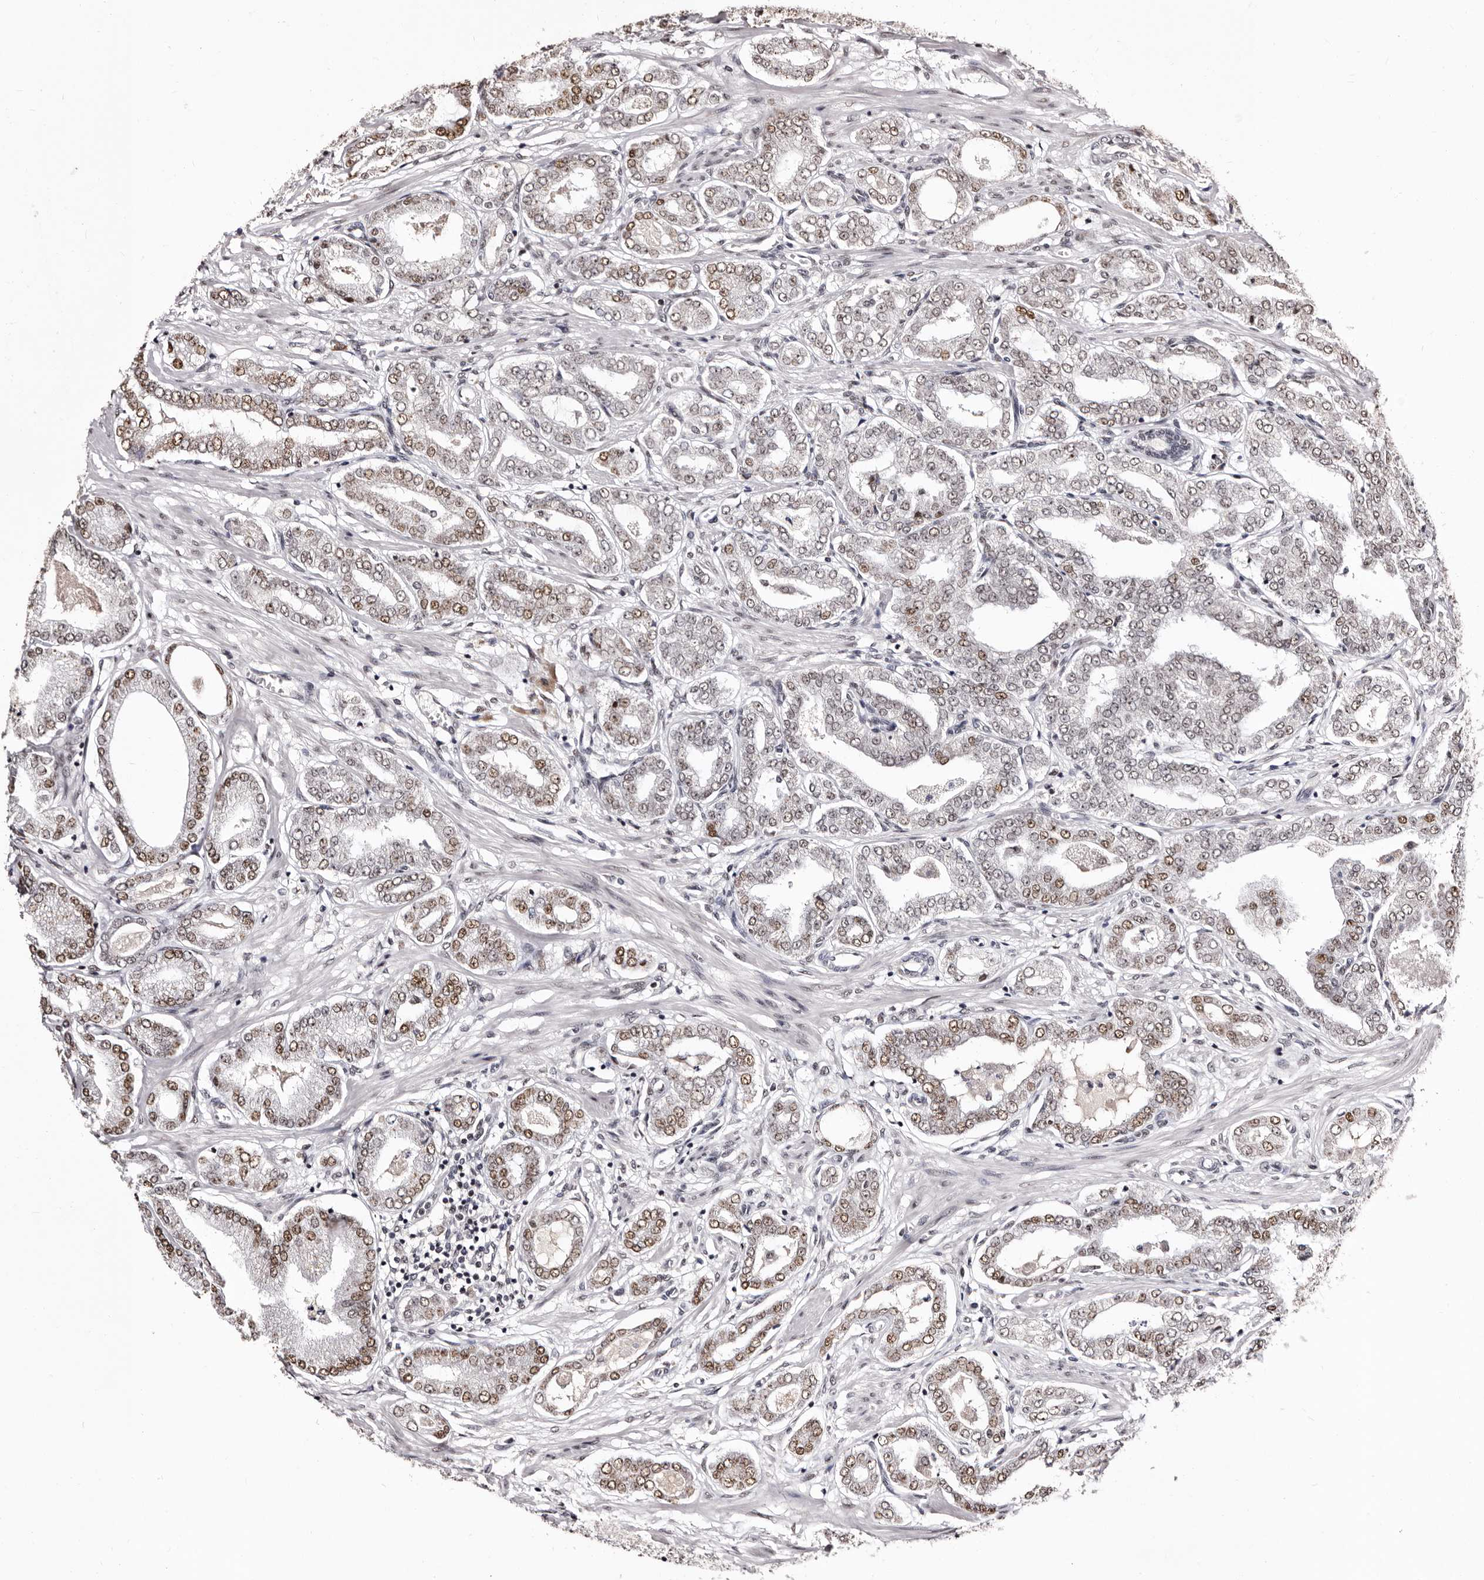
{"staining": {"intensity": "moderate", "quantity": ">75%", "location": "nuclear"}, "tissue": "prostate cancer", "cell_type": "Tumor cells", "image_type": "cancer", "snomed": [{"axis": "morphology", "description": "Adenocarcinoma, Low grade"}, {"axis": "topography", "description": "Prostate"}], "caption": "Tumor cells exhibit medium levels of moderate nuclear positivity in about >75% of cells in human prostate adenocarcinoma (low-grade).", "gene": "ANAPC11", "patient": {"sex": "male", "age": 63}}